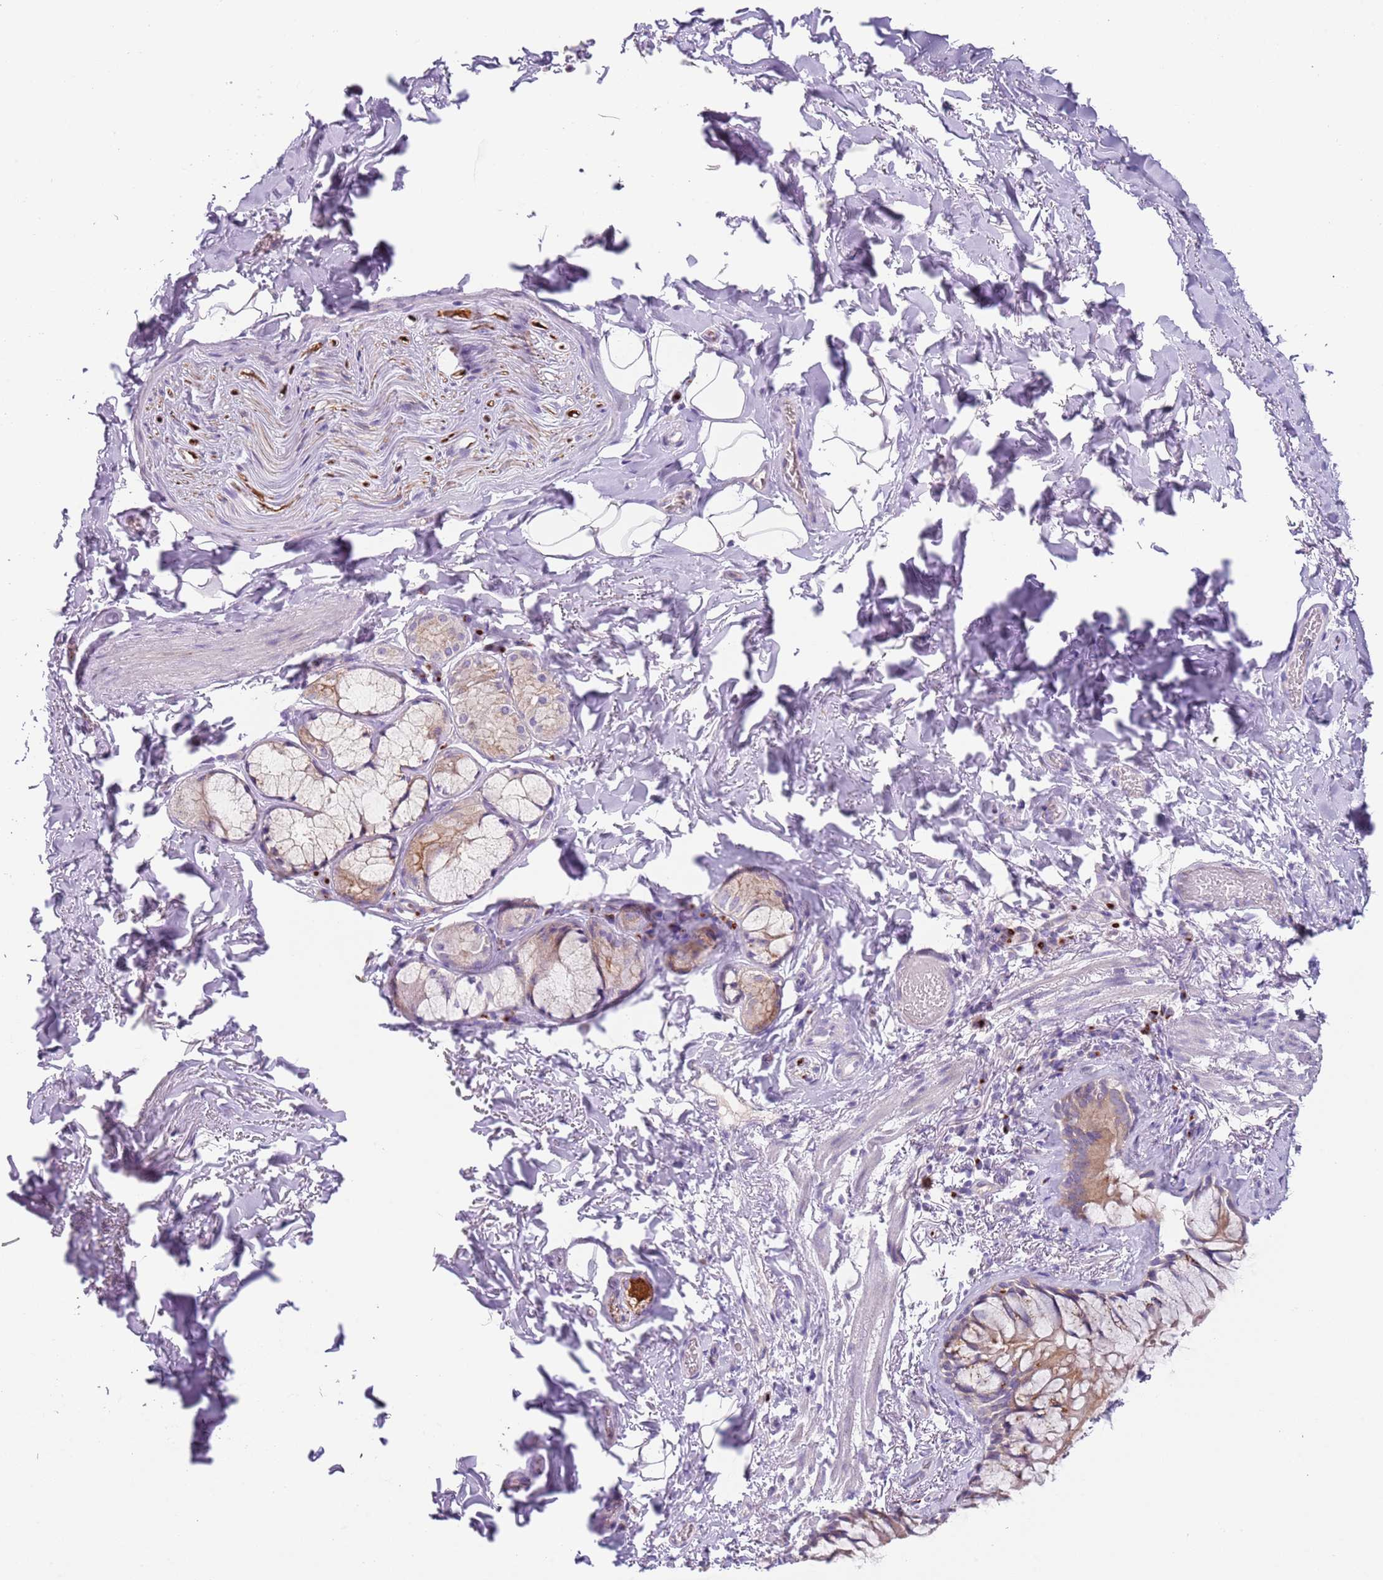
{"staining": {"intensity": "weak", "quantity": ">75%", "location": "cytoplasmic/membranous"}, "tissue": "bronchus", "cell_type": "Respiratory epithelial cells", "image_type": "normal", "snomed": [{"axis": "morphology", "description": "Normal tissue, NOS"}, {"axis": "topography", "description": "Cartilage tissue"}], "caption": "Immunohistochemistry micrograph of normal human bronchus stained for a protein (brown), which displays low levels of weak cytoplasmic/membranous positivity in about >75% of respiratory epithelial cells.", "gene": "C2CD3", "patient": {"sex": "male", "age": 63}}